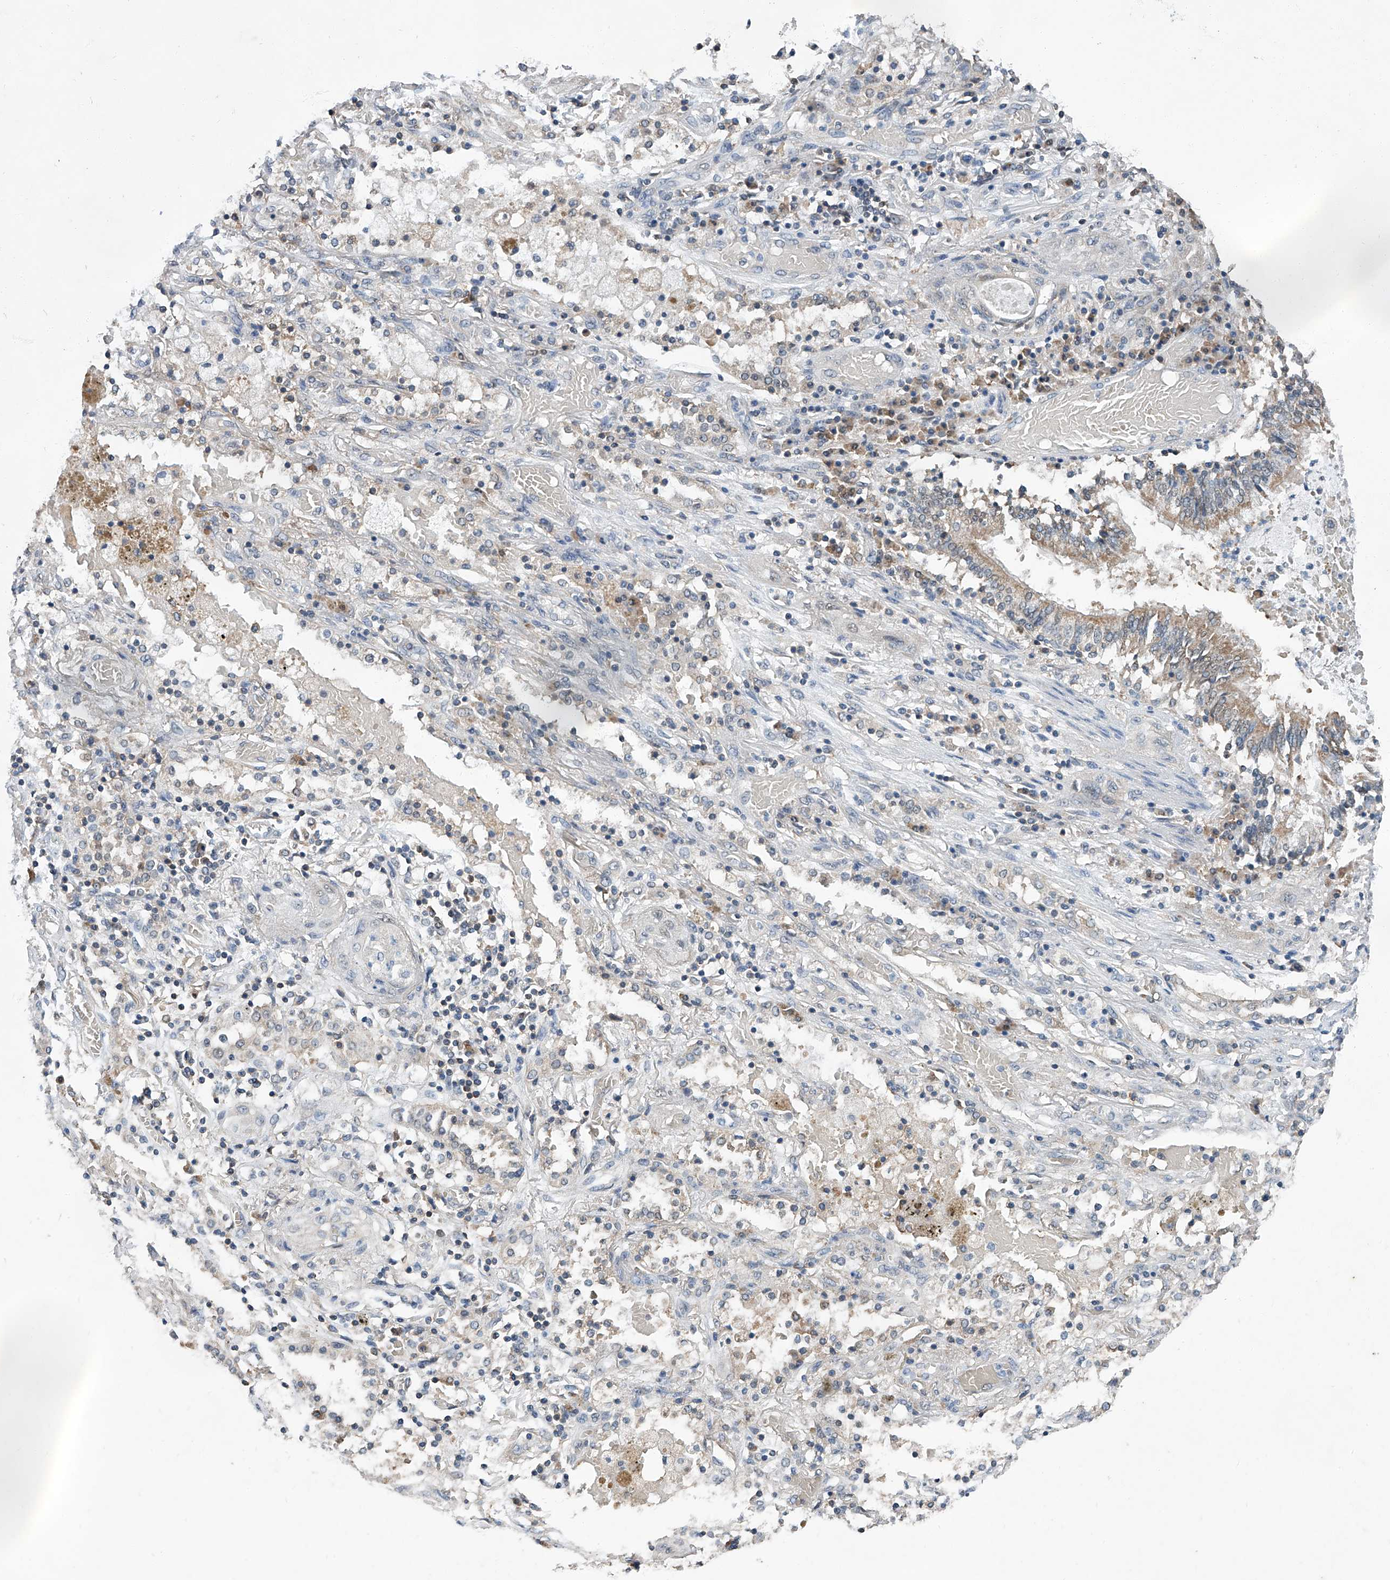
{"staining": {"intensity": "negative", "quantity": "none", "location": "none"}, "tissue": "lung cancer", "cell_type": "Tumor cells", "image_type": "cancer", "snomed": [{"axis": "morphology", "description": "Squamous cell carcinoma, NOS"}, {"axis": "topography", "description": "Lung"}], "caption": "There is no significant staining in tumor cells of squamous cell carcinoma (lung).", "gene": "CLK1", "patient": {"sex": "female", "age": 47}}